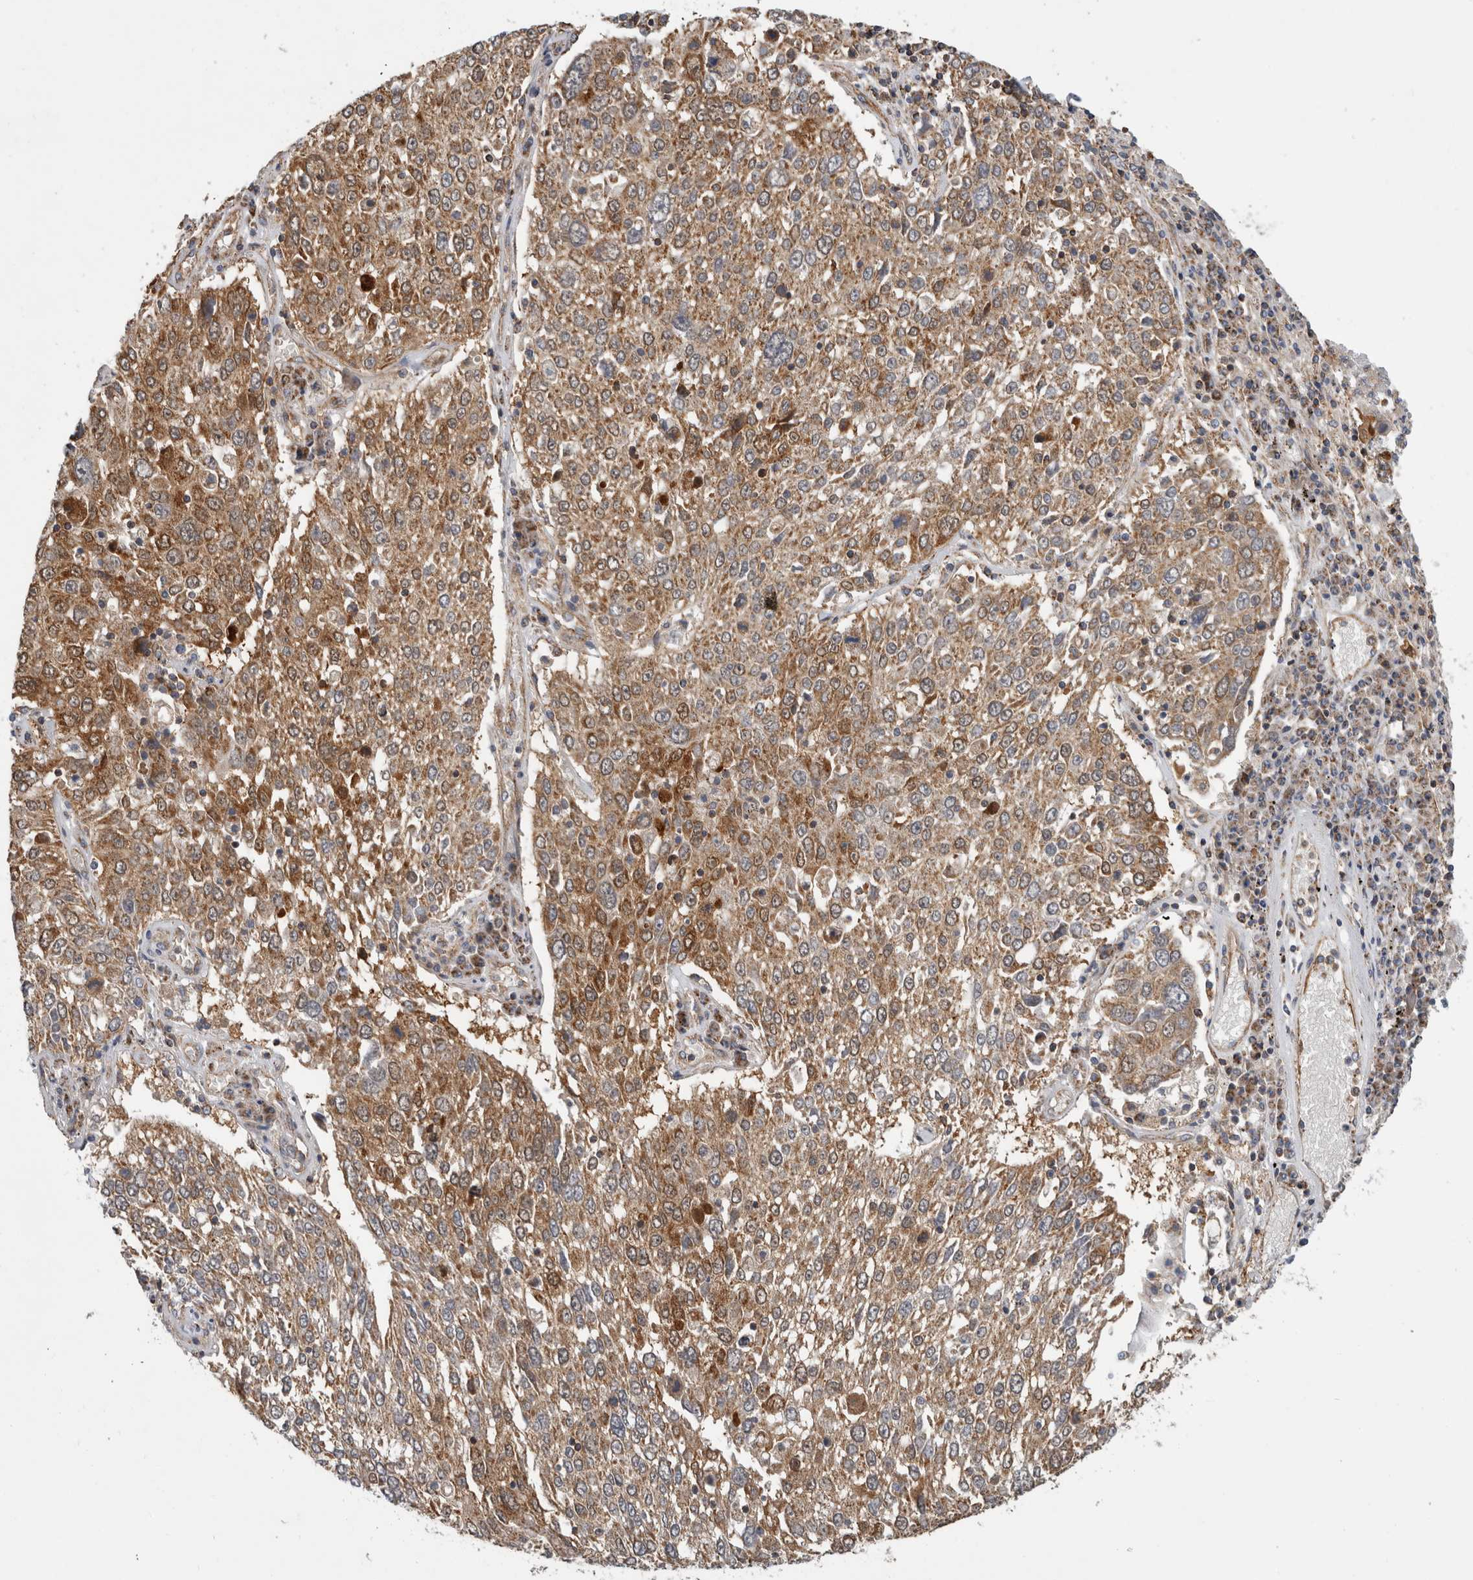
{"staining": {"intensity": "moderate", "quantity": ">75%", "location": "cytoplasmic/membranous"}, "tissue": "lung cancer", "cell_type": "Tumor cells", "image_type": "cancer", "snomed": [{"axis": "morphology", "description": "Squamous cell carcinoma, NOS"}, {"axis": "topography", "description": "Lung"}], "caption": "Protein staining demonstrates moderate cytoplasmic/membranous expression in about >75% of tumor cells in lung cancer (squamous cell carcinoma).", "gene": "SFXN2", "patient": {"sex": "male", "age": 65}}